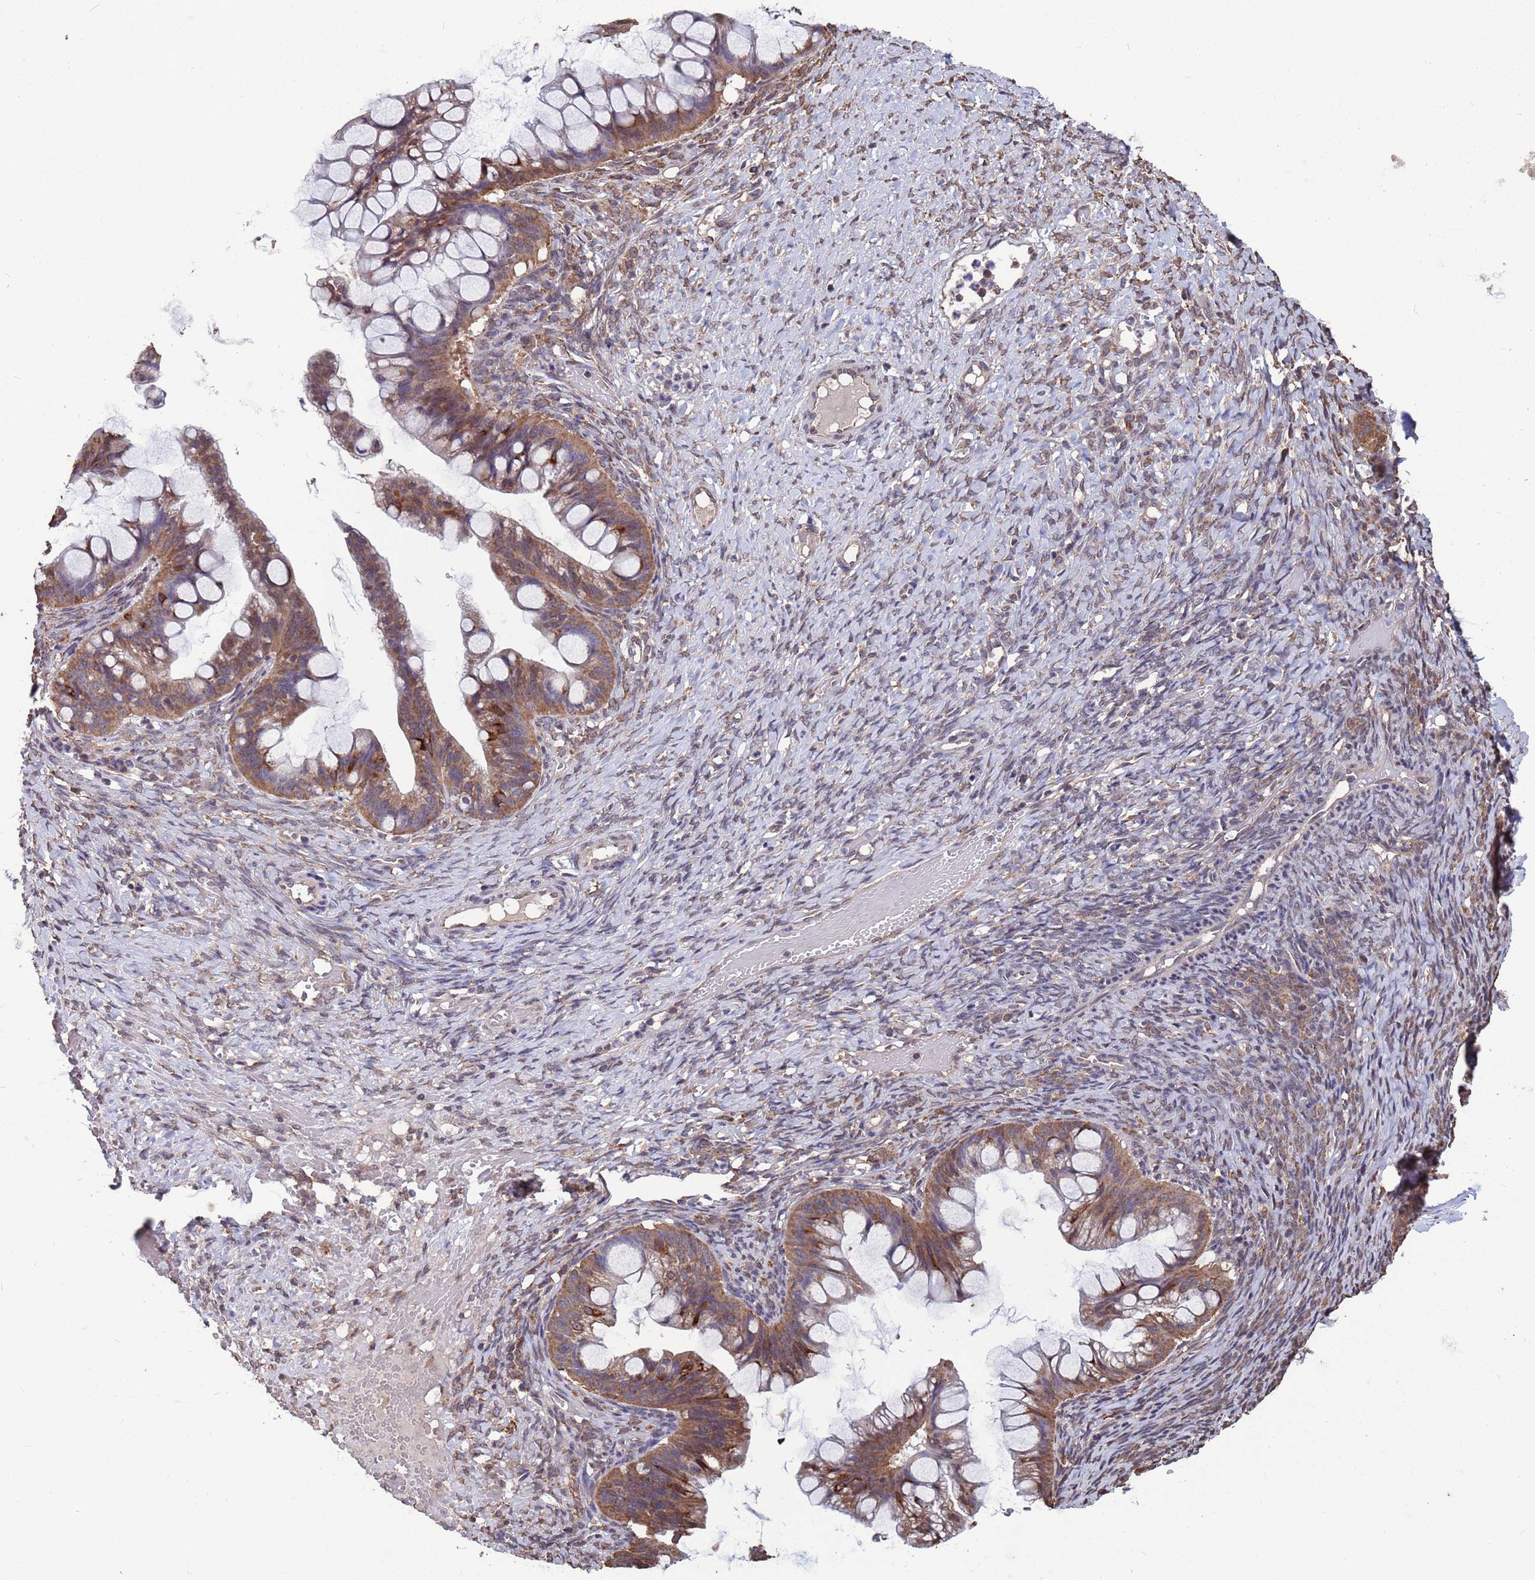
{"staining": {"intensity": "moderate", "quantity": ">75%", "location": "cytoplasmic/membranous"}, "tissue": "ovarian cancer", "cell_type": "Tumor cells", "image_type": "cancer", "snomed": [{"axis": "morphology", "description": "Cystadenocarcinoma, mucinous, NOS"}, {"axis": "topography", "description": "Ovary"}], "caption": "This photomicrograph shows IHC staining of human ovarian mucinous cystadenocarcinoma, with medium moderate cytoplasmic/membranous positivity in approximately >75% of tumor cells.", "gene": "CFAP119", "patient": {"sex": "female", "age": 73}}